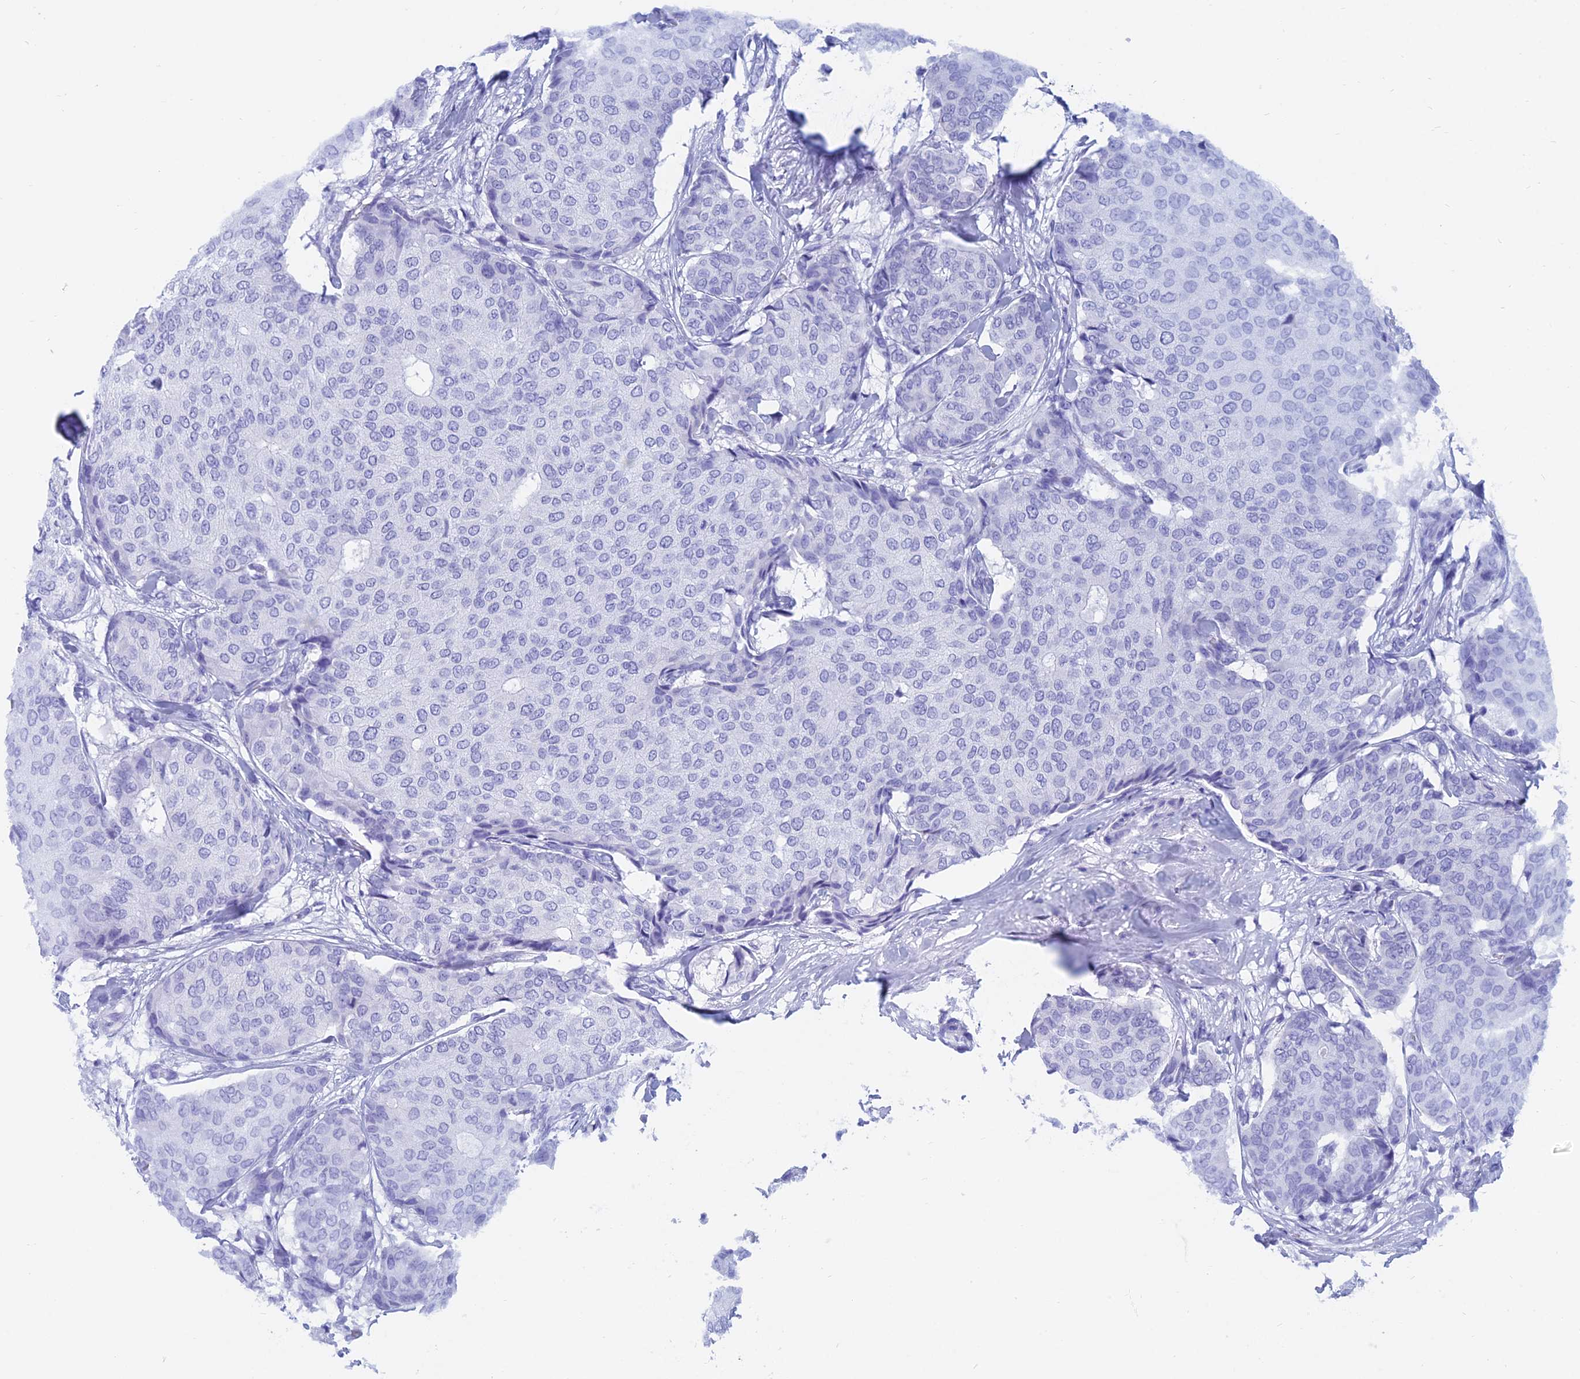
{"staining": {"intensity": "negative", "quantity": "none", "location": "none"}, "tissue": "breast cancer", "cell_type": "Tumor cells", "image_type": "cancer", "snomed": [{"axis": "morphology", "description": "Duct carcinoma"}, {"axis": "topography", "description": "Breast"}], "caption": "An immunohistochemistry image of invasive ductal carcinoma (breast) is shown. There is no staining in tumor cells of invasive ductal carcinoma (breast). (DAB immunohistochemistry (IHC), high magnification).", "gene": "CAPS", "patient": {"sex": "female", "age": 75}}